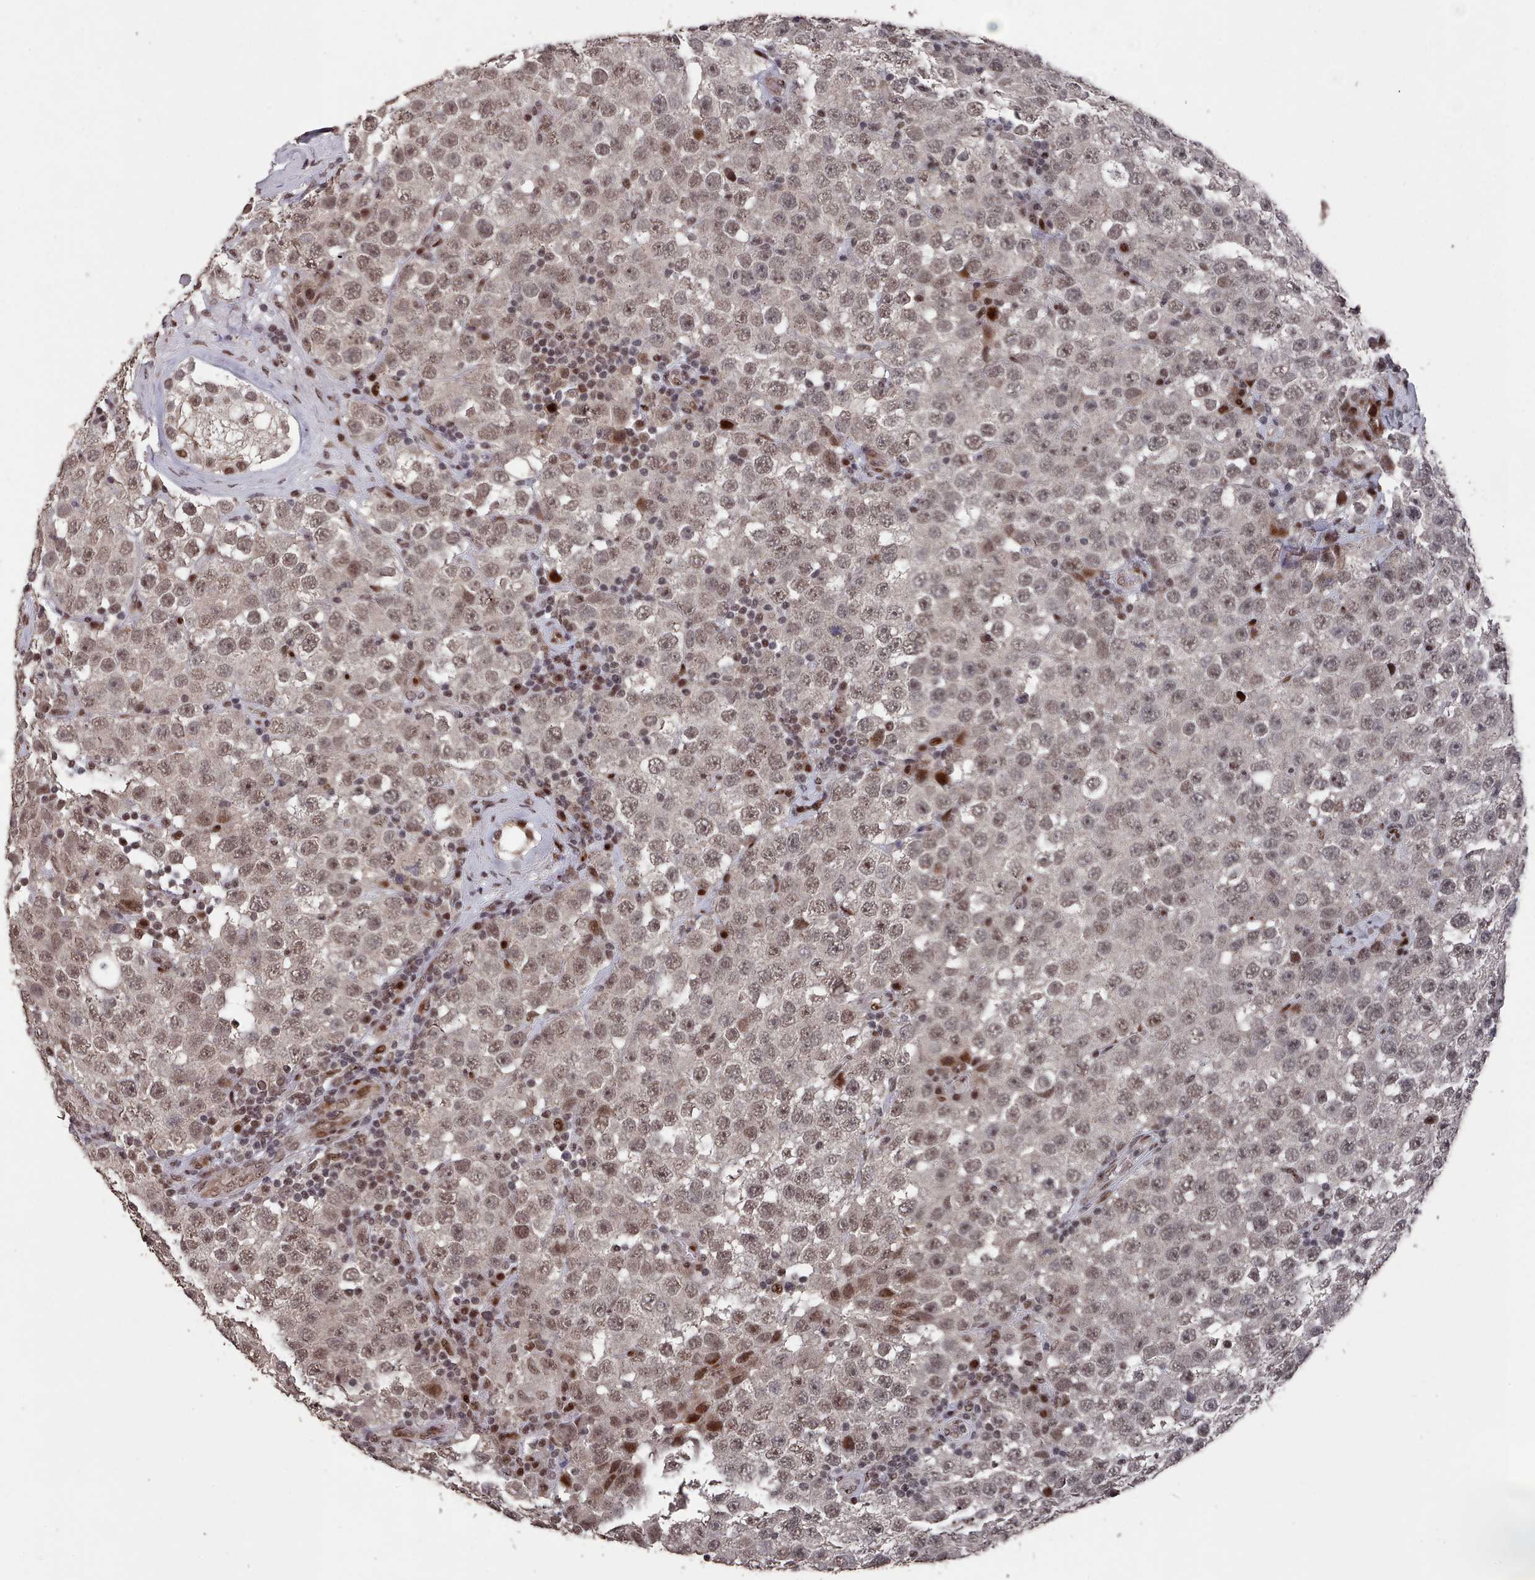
{"staining": {"intensity": "weak", "quantity": ">75%", "location": "nuclear"}, "tissue": "testis cancer", "cell_type": "Tumor cells", "image_type": "cancer", "snomed": [{"axis": "morphology", "description": "Seminoma, NOS"}, {"axis": "topography", "description": "Testis"}], "caption": "IHC of human testis cancer displays low levels of weak nuclear staining in approximately >75% of tumor cells.", "gene": "PNRC2", "patient": {"sex": "male", "age": 28}}